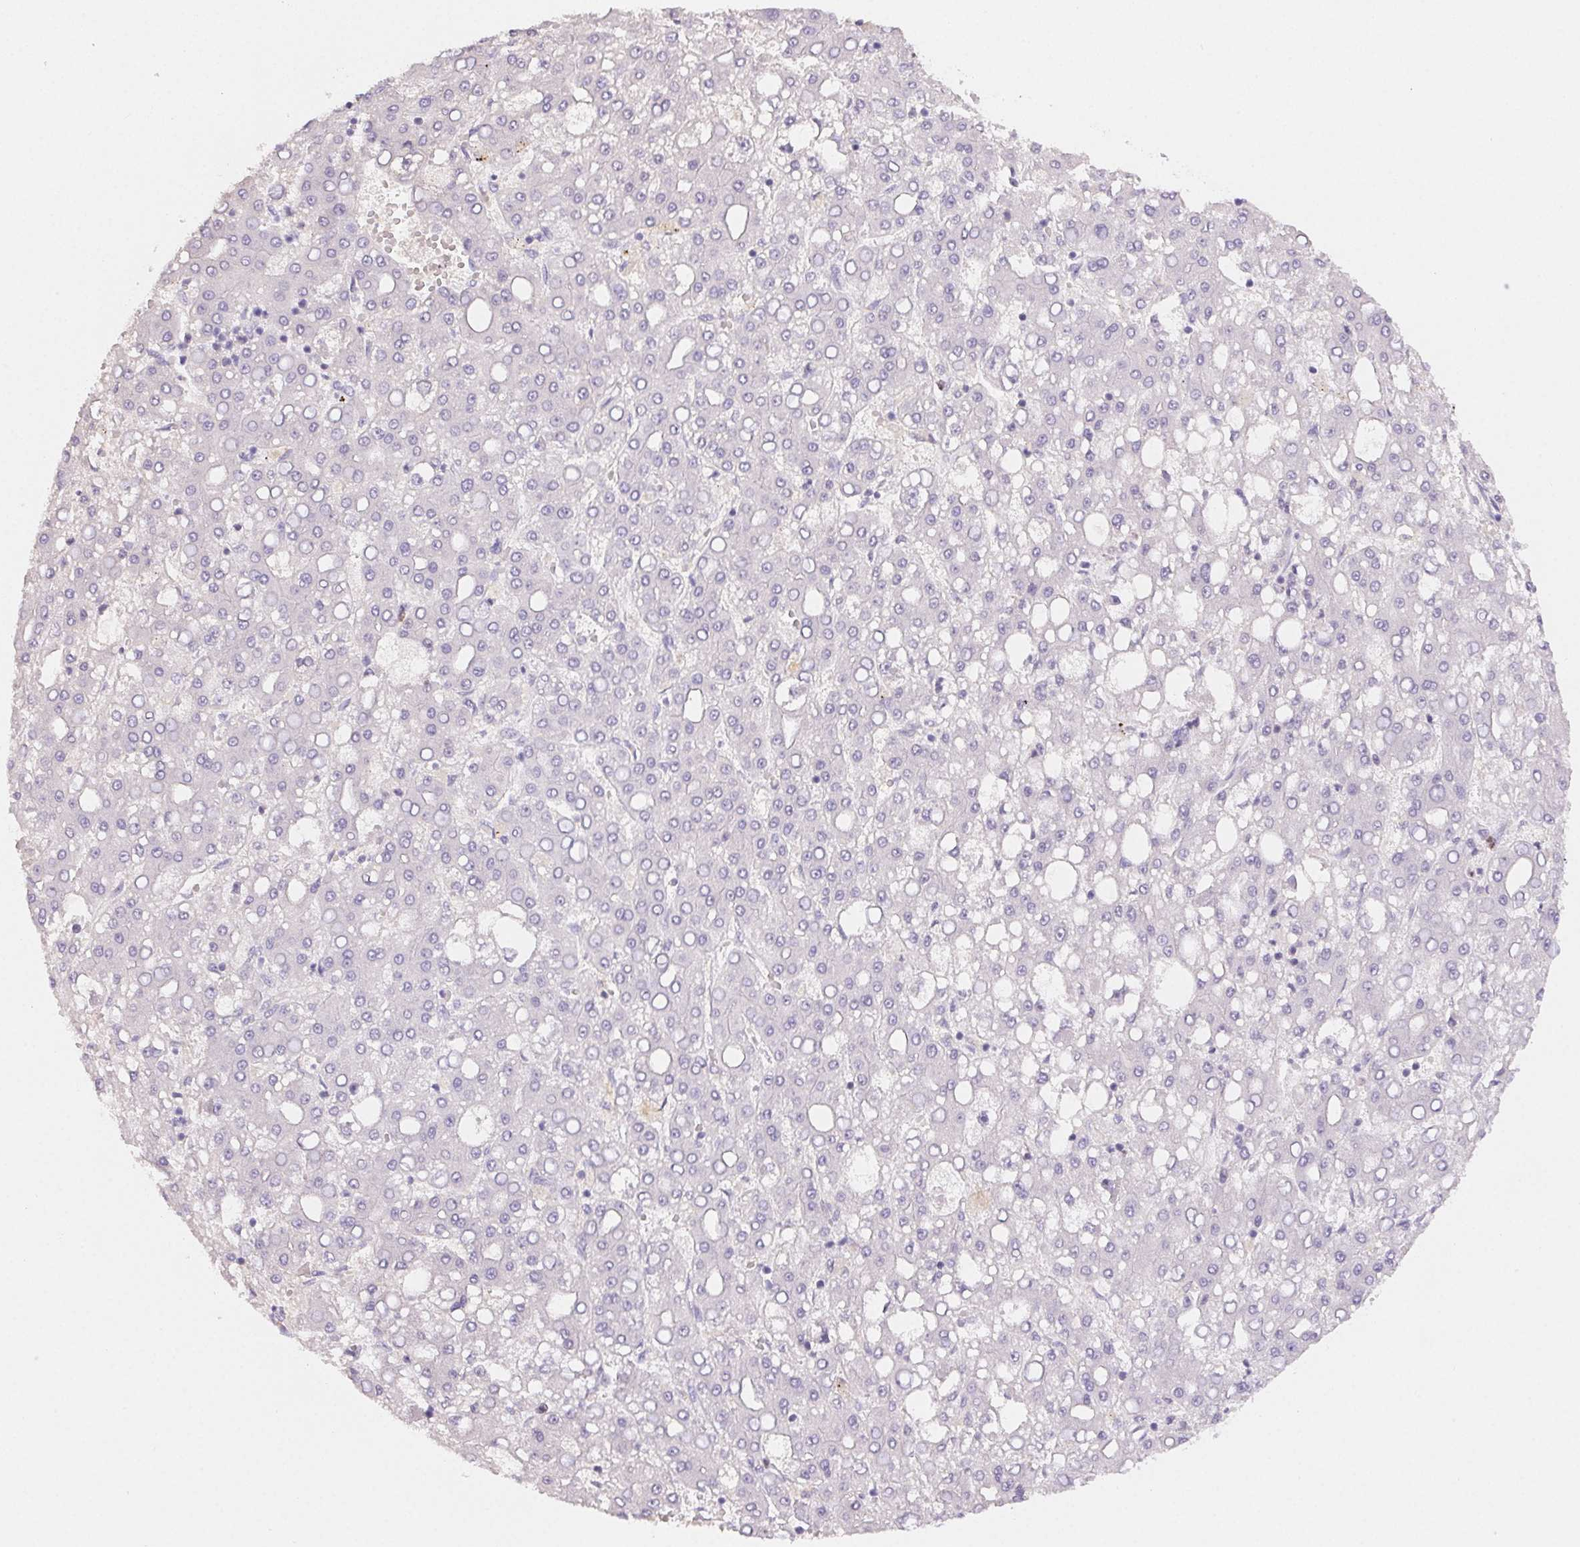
{"staining": {"intensity": "negative", "quantity": "none", "location": "none"}, "tissue": "liver cancer", "cell_type": "Tumor cells", "image_type": "cancer", "snomed": [{"axis": "morphology", "description": "Carcinoma, Hepatocellular, NOS"}, {"axis": "topography", "description": "Liver"}], "caption": "DAB (3,3'-diaminobenzidine) immunohistochemical staining of human liver cancer (hepatocellular carcinoma) reveals no significant positivity in tumor cells.", "gene": "PADI4", "patient": {"sex": "male", "age": 65}}